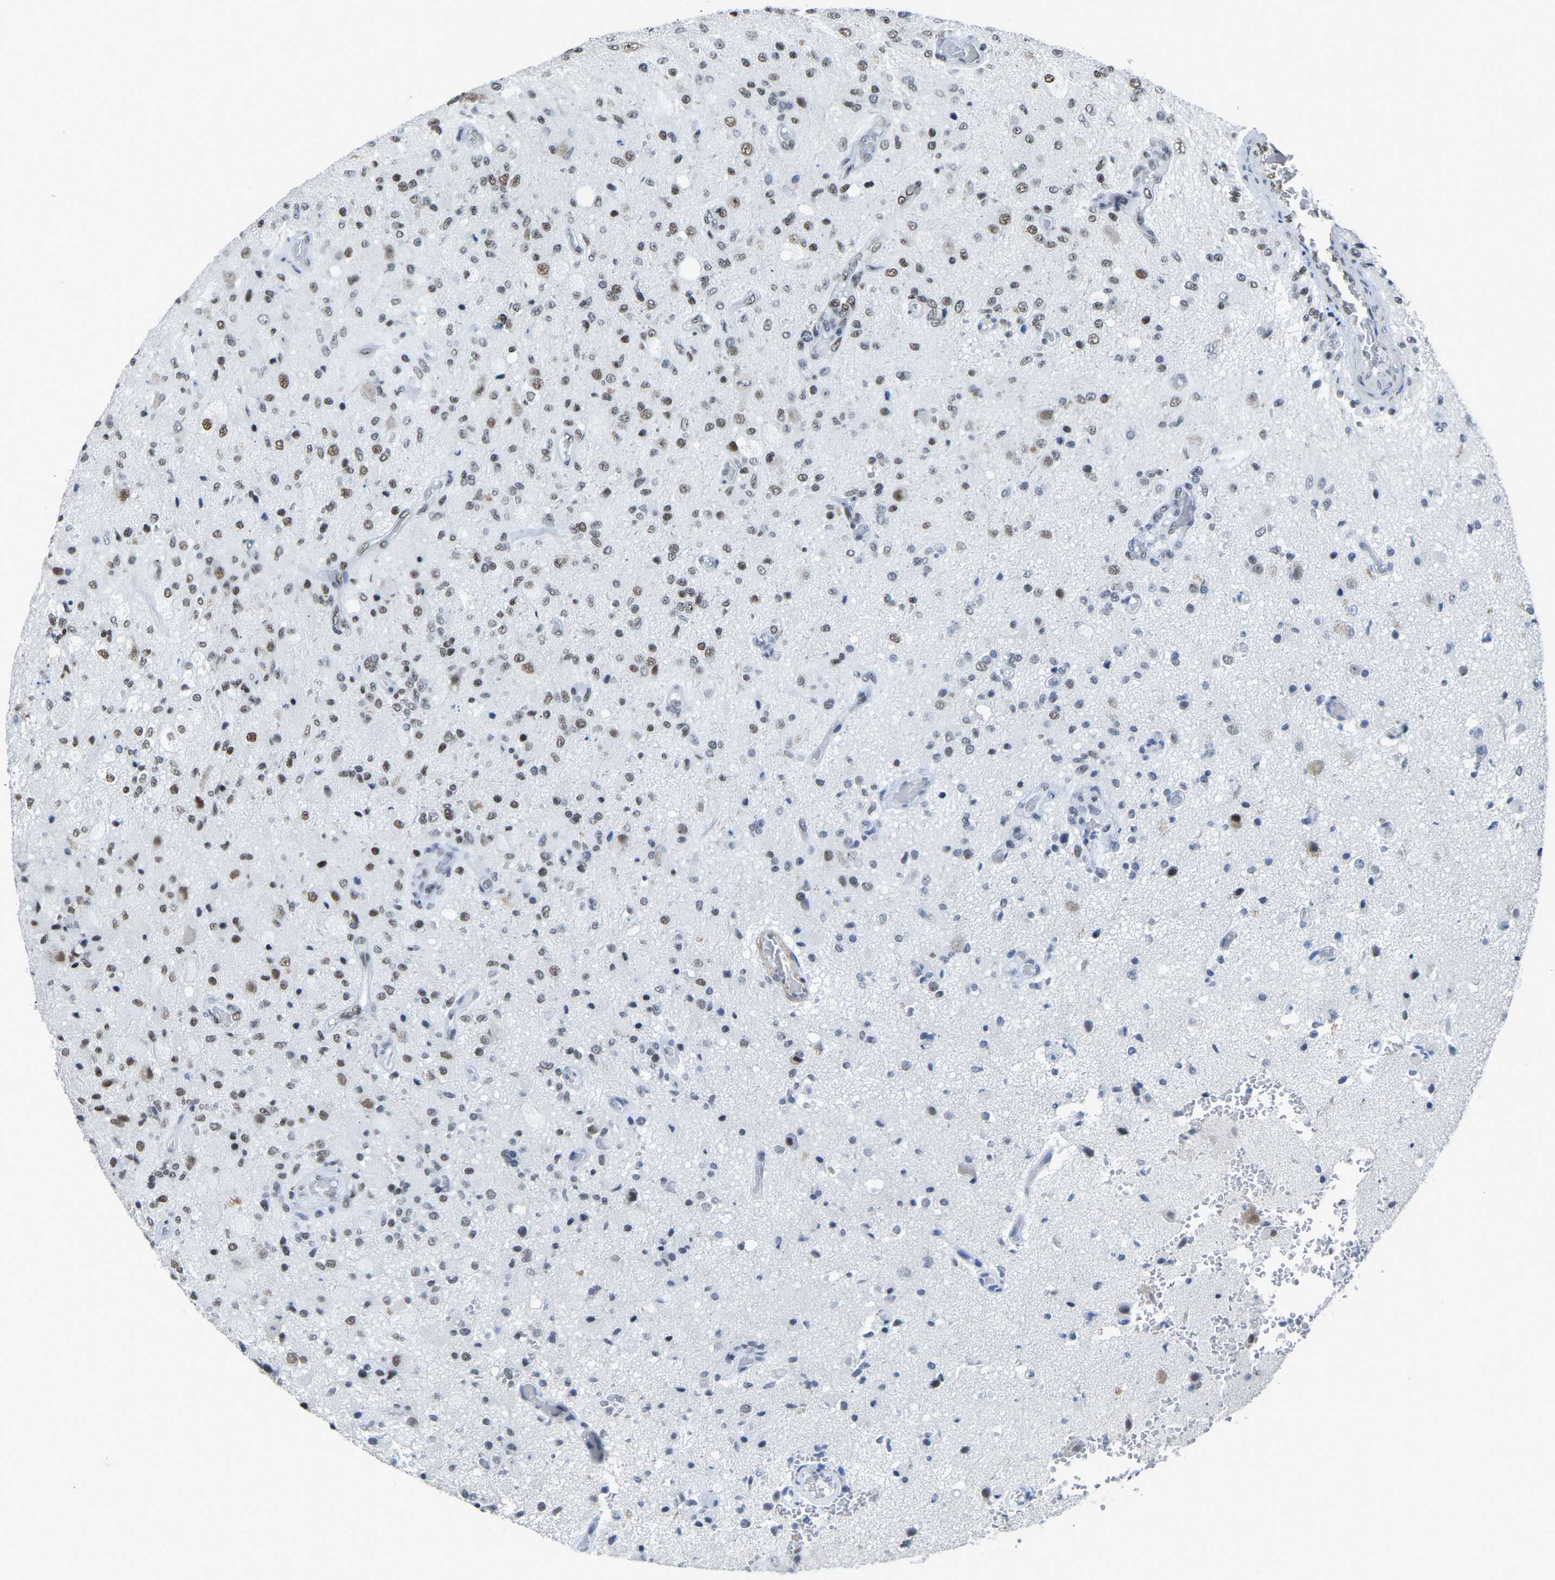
{"staining": {"intensity": "moderate", "quantity": "25%-75%", "location": "nuclear"}, "tissue": "glioma", "cell_type": "Tumor cells", "image_type": "cancer", "snomed": [{"axis": "morphology", "description": "Normal tissue, NOS"}, {"axis": "morphology", "description": "Glioma, malignant, High grade"}, {"axis": "topography", "description": "Cerebral cortex"}], "caption": "Tumor cells show medium levels of moderate nuclear expression in about 25%-75% of cells in human malignant glioma (high-grade).", "gene": "DDX5", "patient": {"sex": "male", "age": 77}}